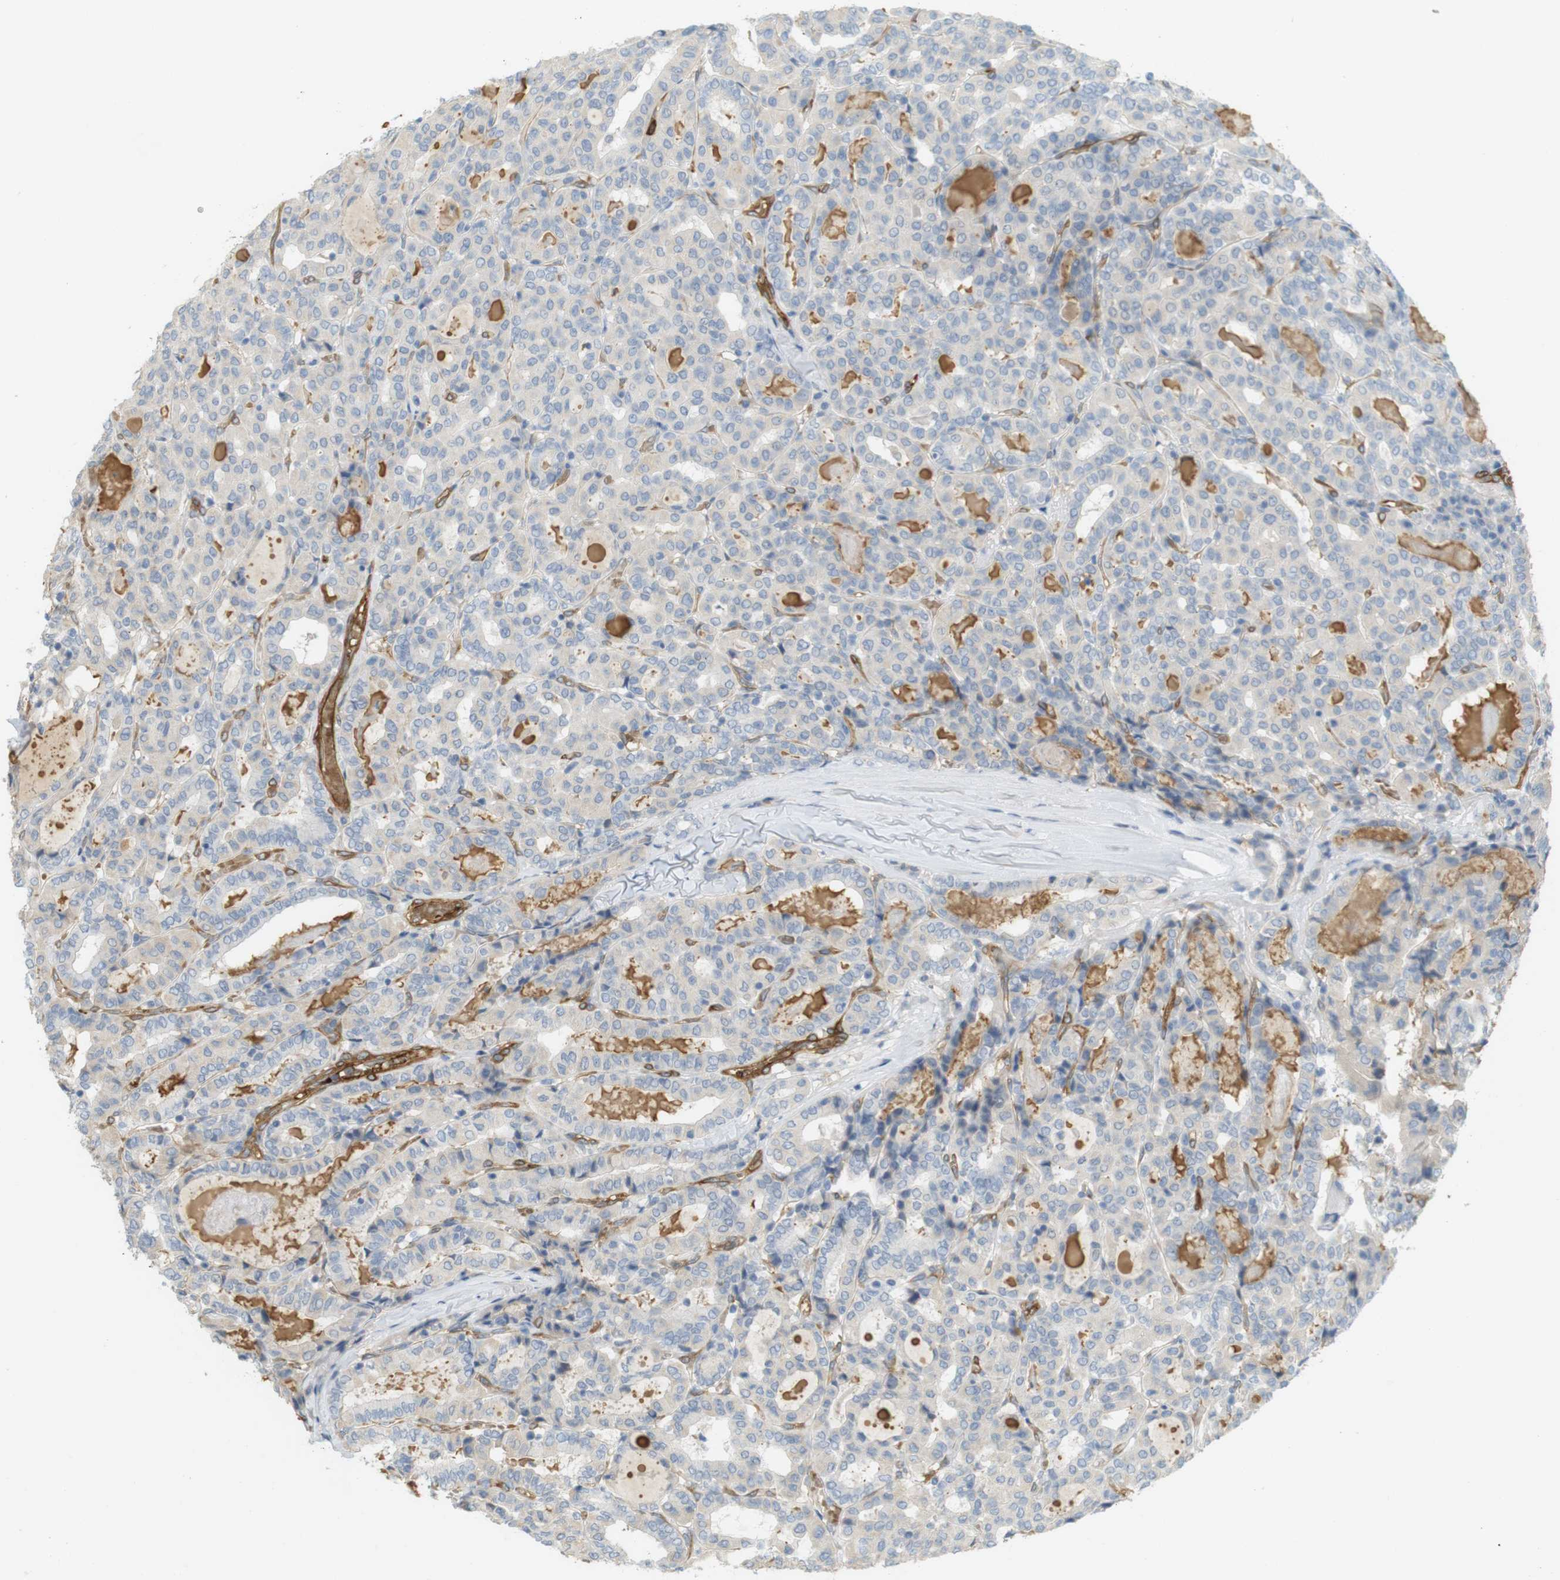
{"staining": {"intensity": "negative", "quantity": "none", "location": "none"}, "tissue": "thyroid cancer", "cell_type": "Tumor cells", "image_type": "cancer", "snomed": [{"axis": "morphology", "description": "Papillary adenocarcinoma, NOS"}, {"axis": "topography", "description": "Thyroid gland"}], "caption": "A high-resolution photomicrograph shows IHC staining of thyroid papillary adenocarcinoma, which reveals no significant expression in tumor cells.", "gene": "PDE3A", "patient": {"sex": "female", "age": 42}}